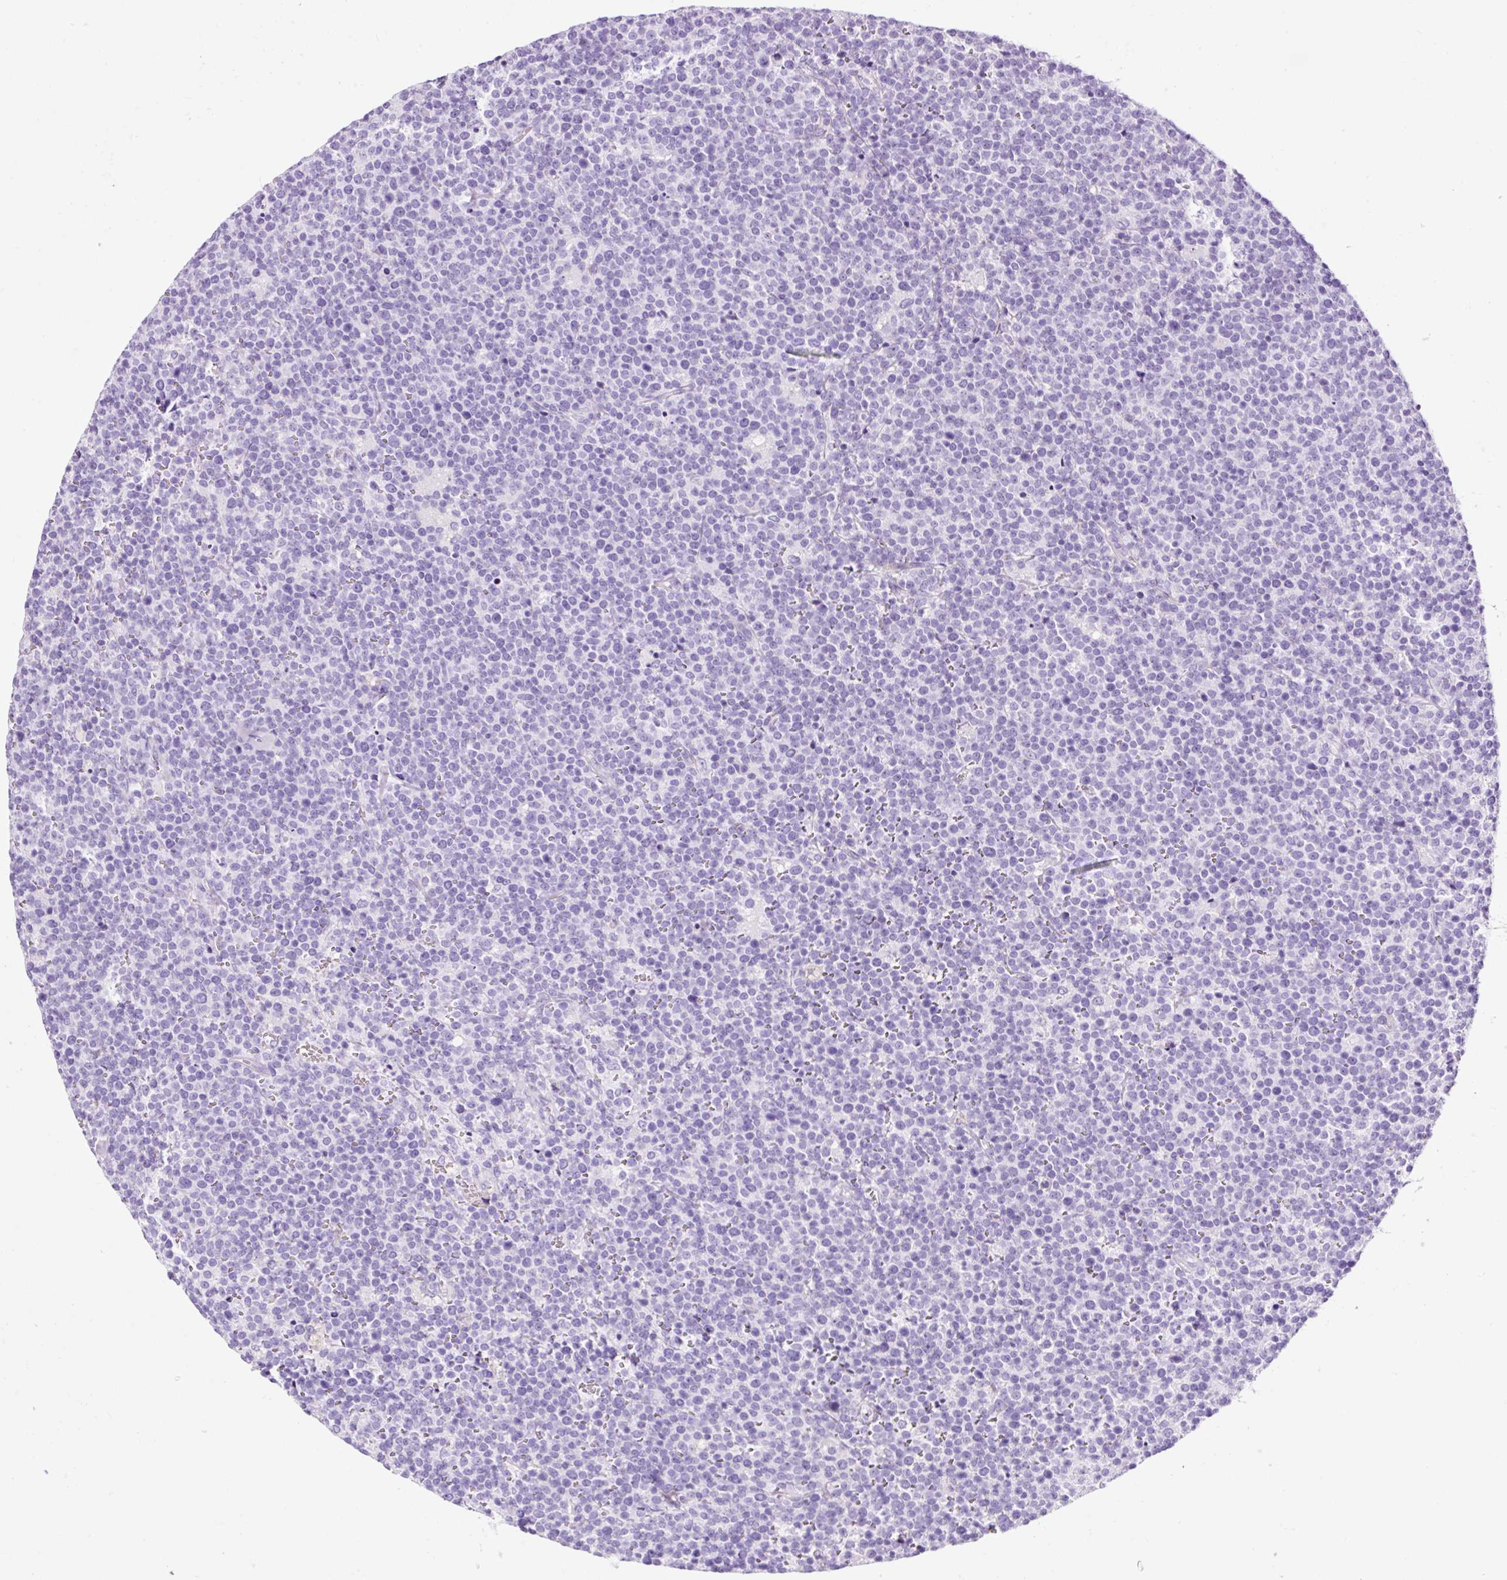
{"staining": {"intensity": "negative", "quantity": "none", "location": "none"}, "tissue": "lymphoma", "cell_type": "Tumor cells", "image_type": "cancer", "snomed": [{"axis": "morphology", "description": "Malignant lymphoma, non-Hodgkin's type, High grade"}, {"axis": "topography", "description": "Lymph node"}], "caption": "This is an immunohistochemistry histopathology image of human high-grade malignant lymphoma, non-Hodgkin's type. There is no positivity in tumor cells.", "gene": "STOX2", "patient": {"sex": "male", "age": 61}}